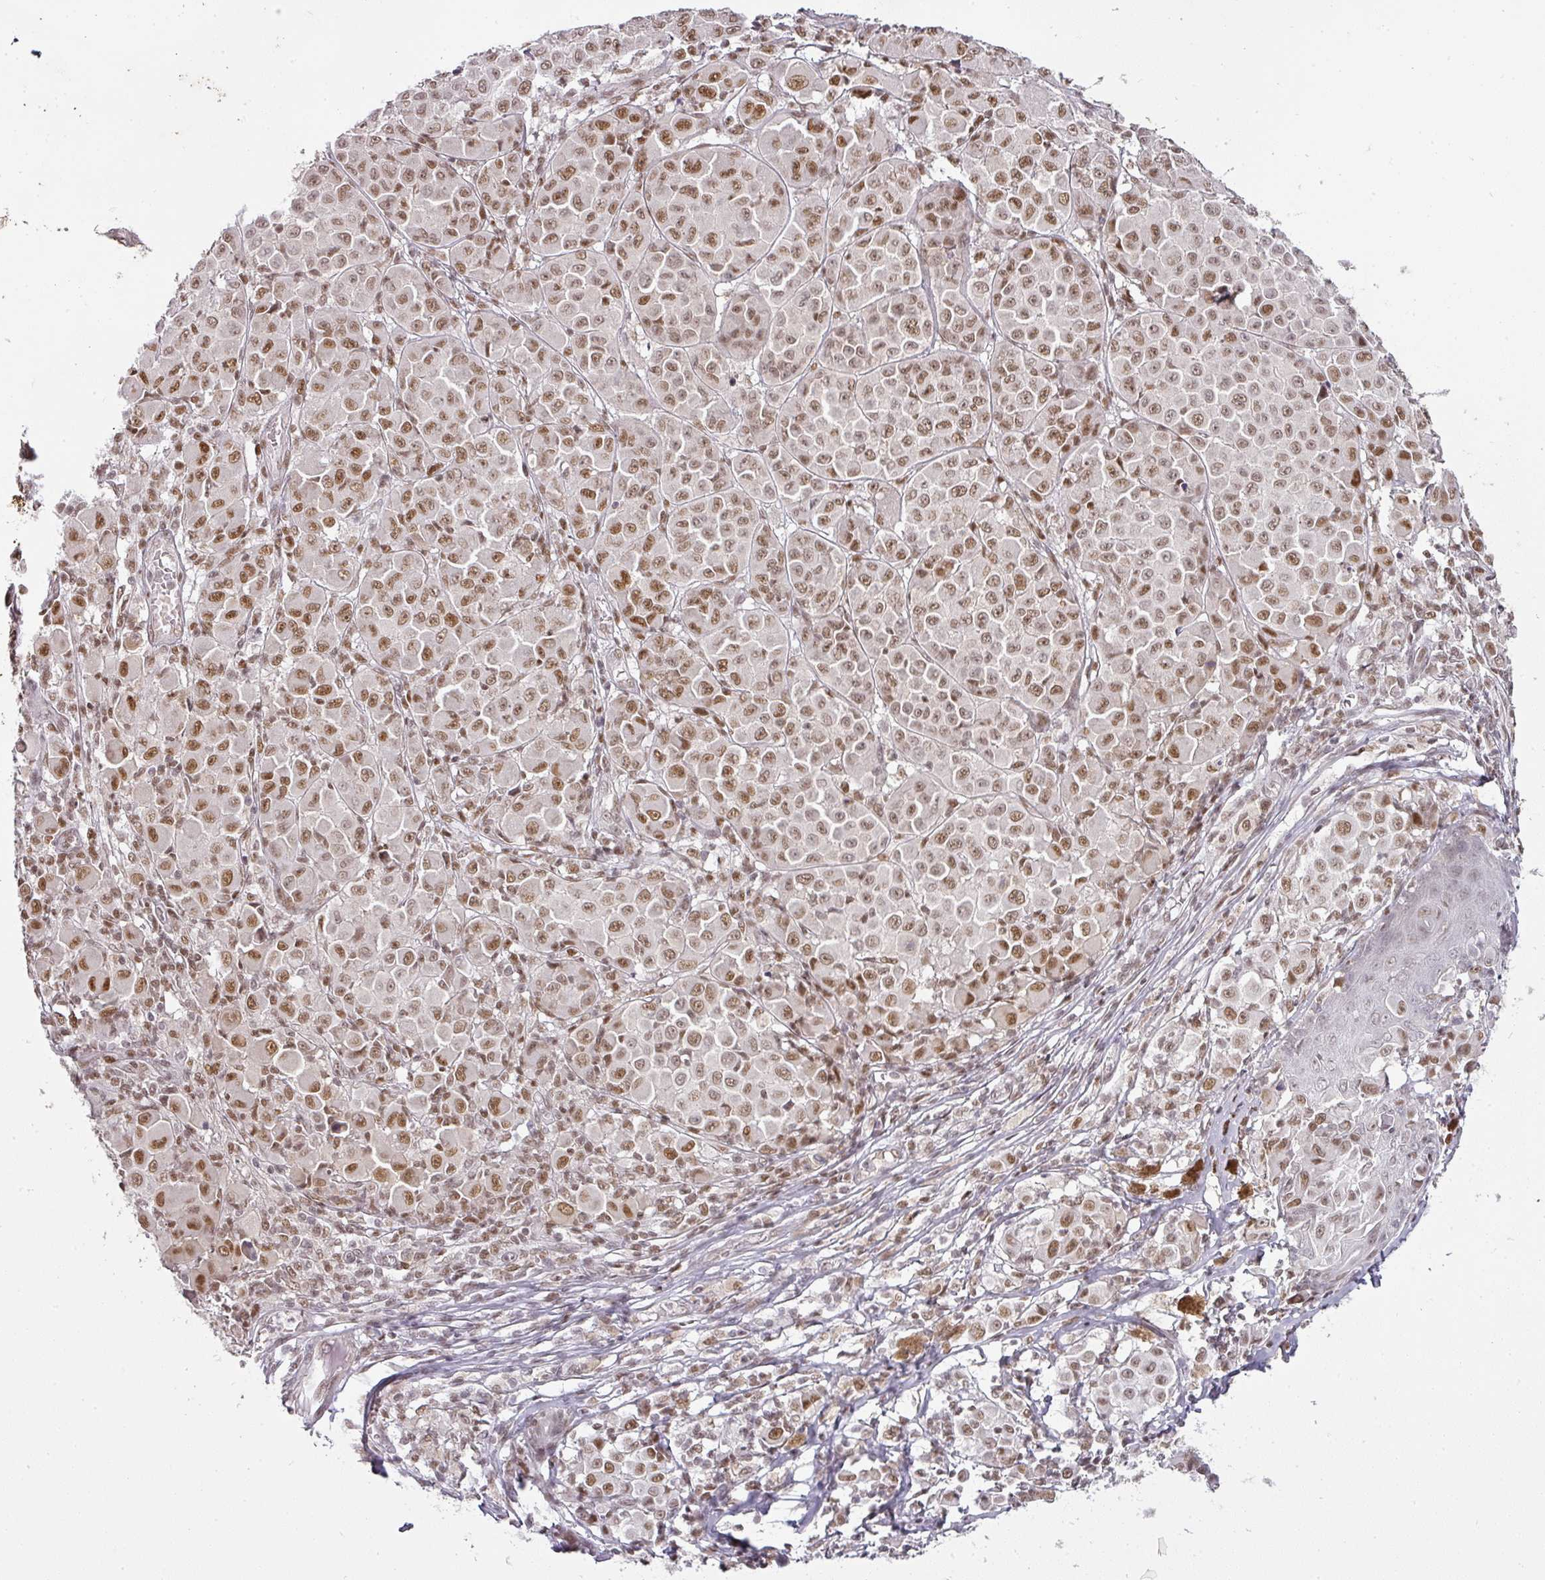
{"staining": {"intensity": "moderate", "quantity": "25%-75%", "location": "nuclear"}, "tissue": "melanoma", "cell_type": "Tumor cells", "image_type": "cancer", "snomed": [{"axis": "morphology", "description": "Malignant melanoma, NOS"}, {"axis": "topography", "description": "Skin"}], "caption": "Immunohistochemical staining of human malignant melanoma demonstrates moderate nuclear protein staining in approximately 25%-75% of tumor cells.", "gene": "GPRIN2", "patient": {"sex": "female", "age": 43}}